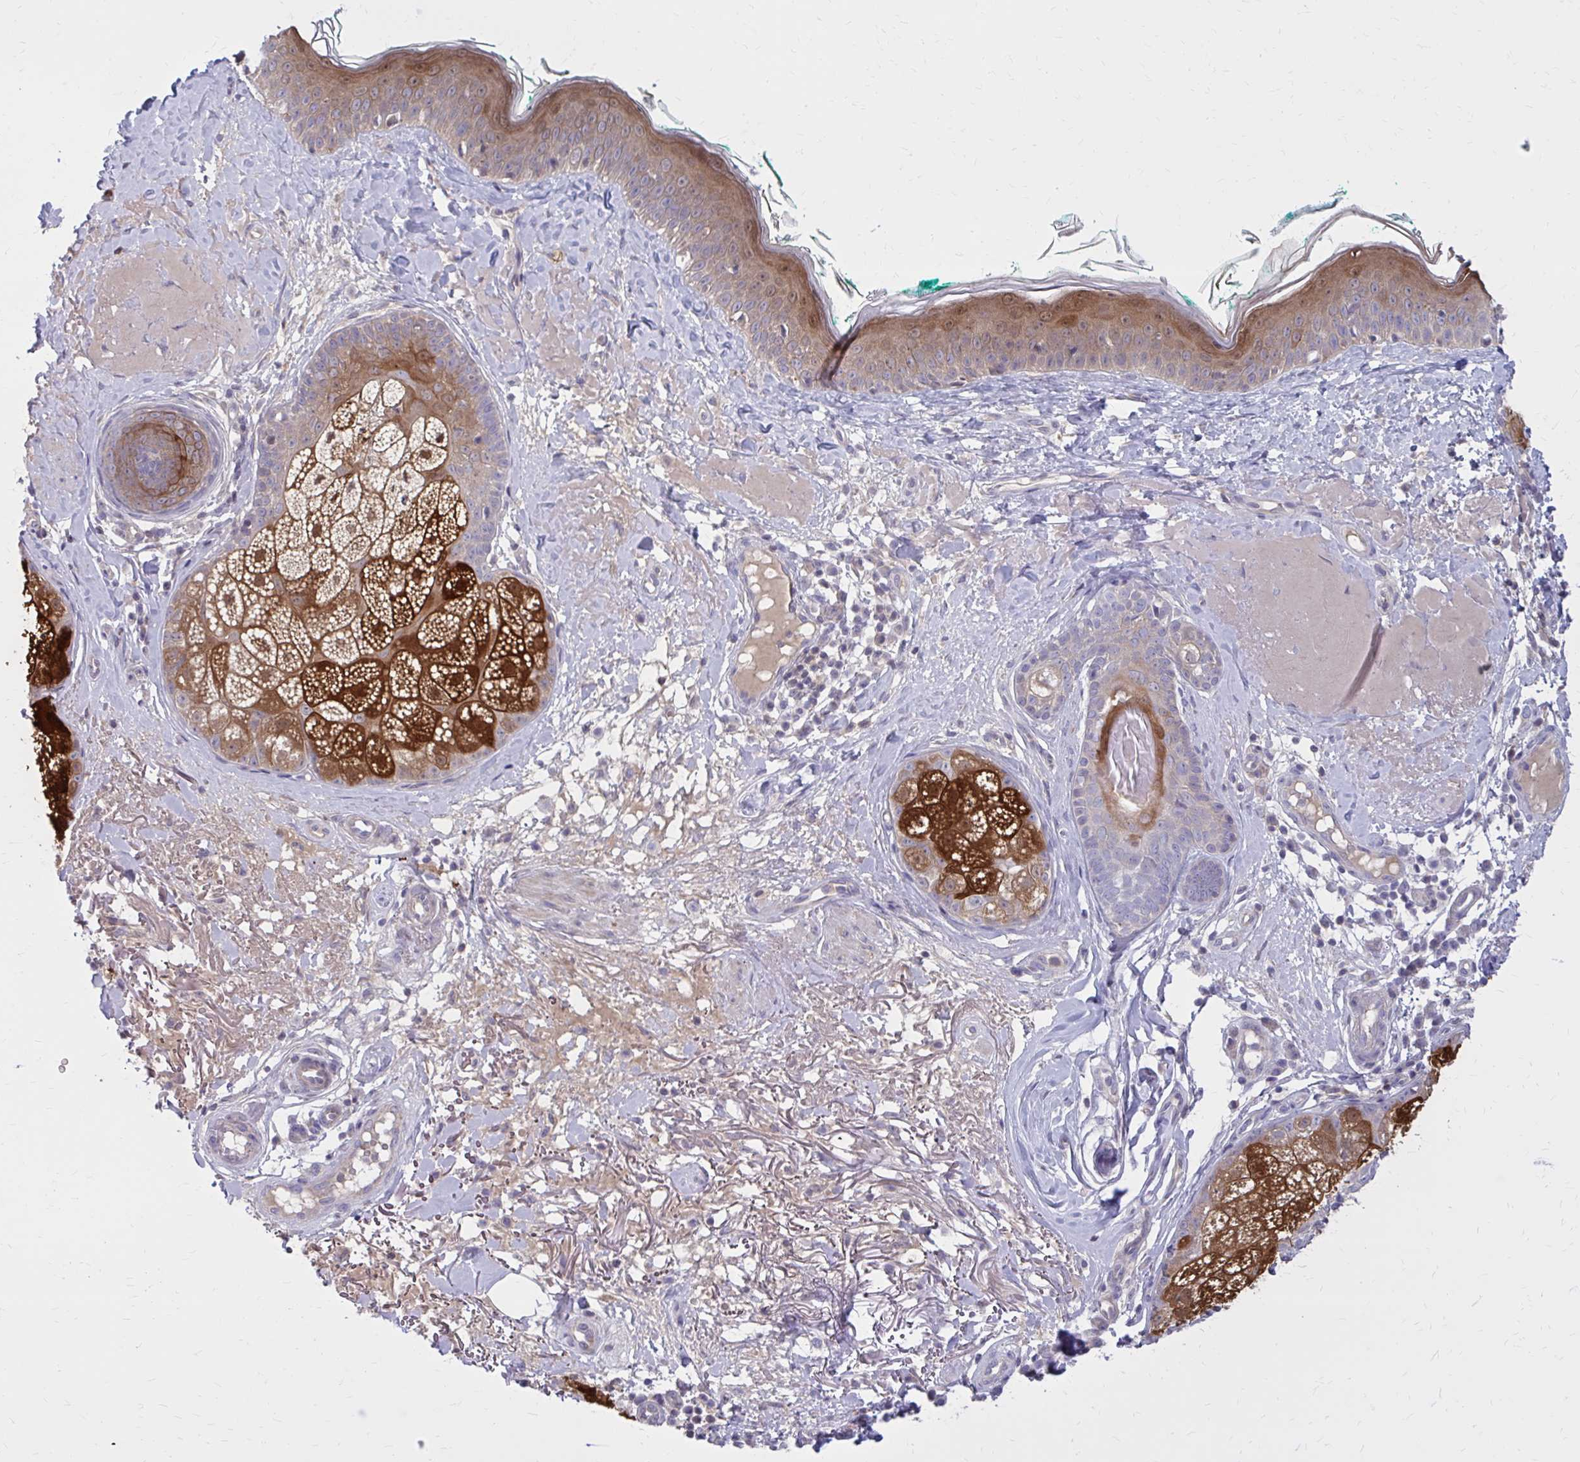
{"staining": {"intensity": "negative", "quantity": "none", "location": "none"}, "tissue": "skin", "cell_type": "Fibroblasts", "image_type": "normal", "snomed": [{"axis": "morphology", "description": "Normal tissue, NOS"}, {"axis": "topography", "description": "Skin"}], "caption": "Photomicrograph shows no significant protein staining in fibroblasts of normal skin.", "gene": "DBI", "patient": {"sex": "male", "age": 73}}